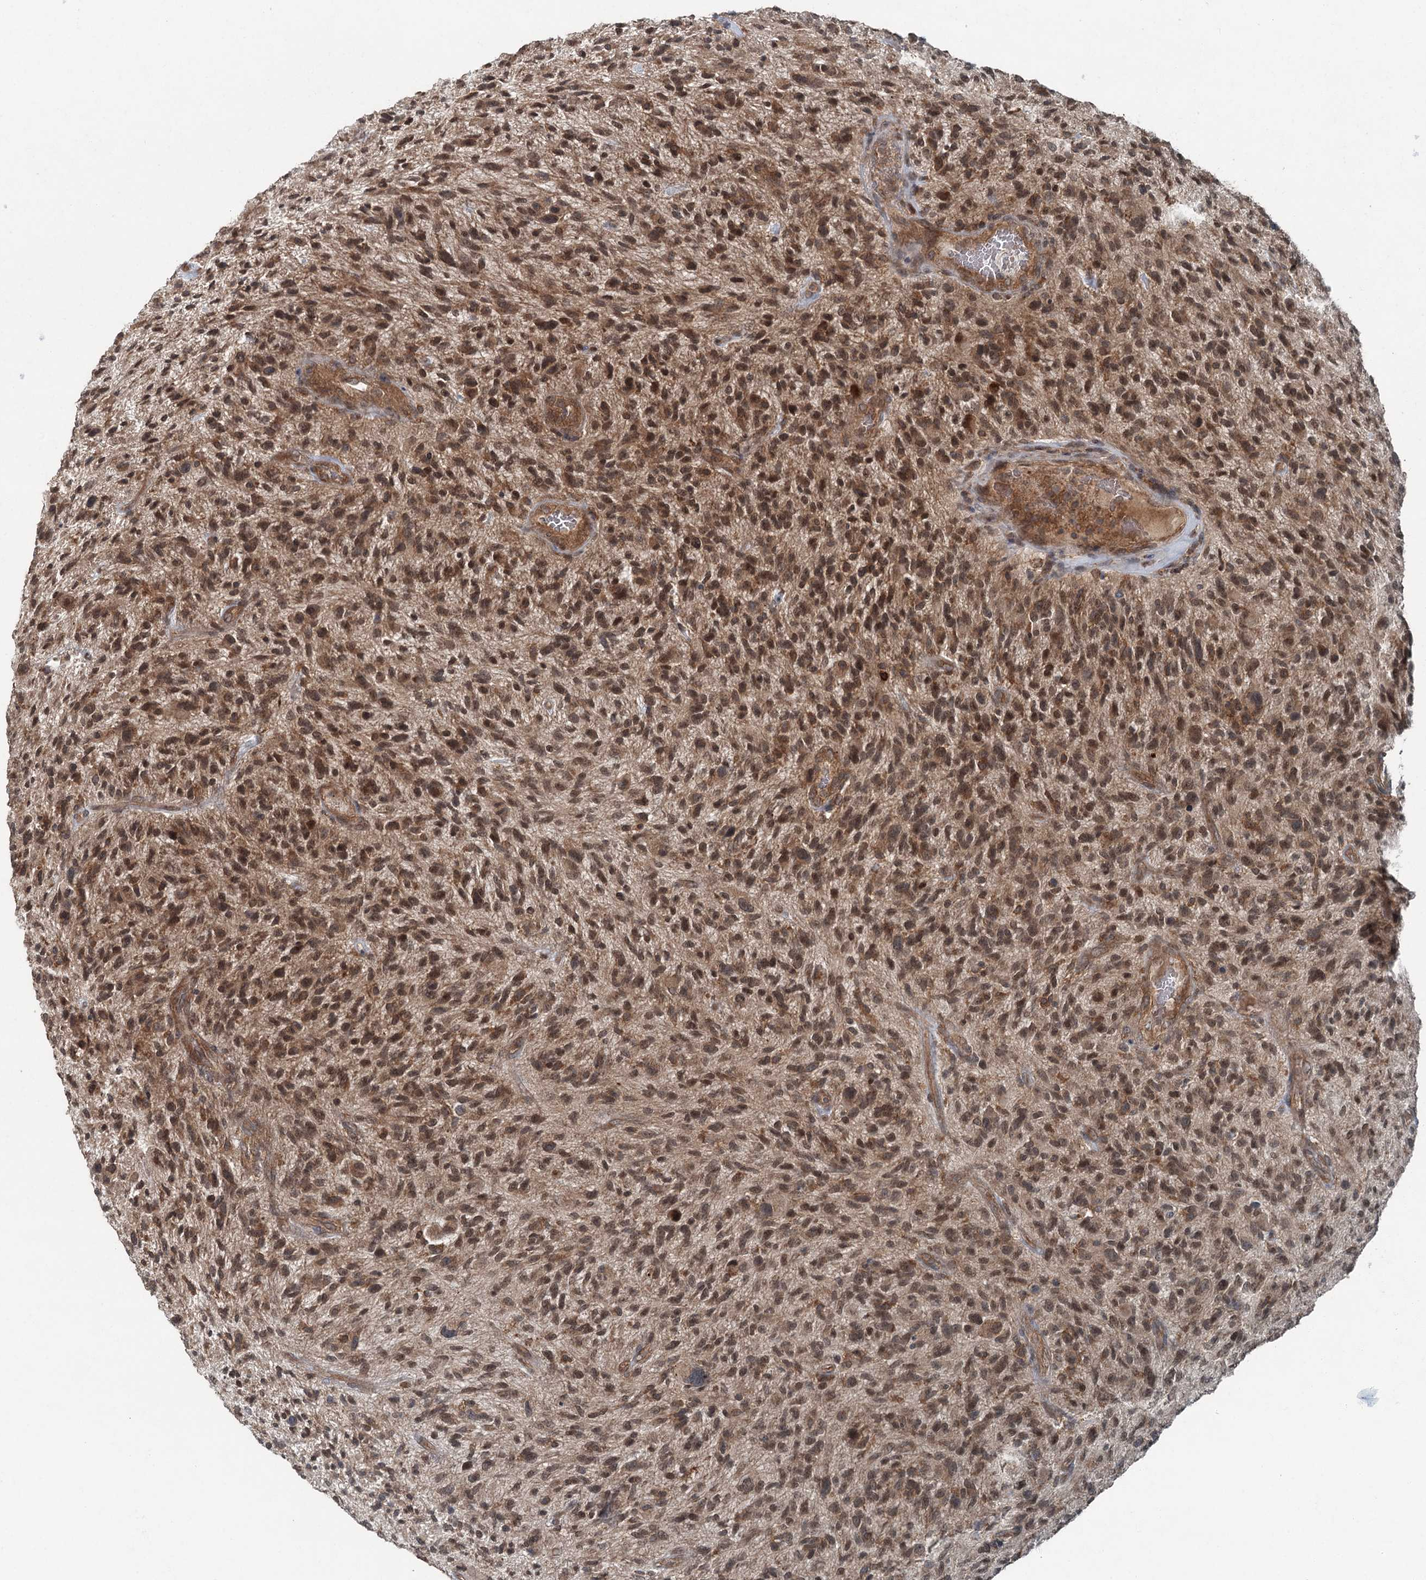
{"staining": {"intensity": "moderate", "quantity": ">75%", "location": "cytoplasmic/membranous,nuclear"}, "tissue": "glioma", "cell_type": "Tumor cells", "image_type": "cancer", "snomed": [{"axis": "morphology", "description": "Glioma, malignant, High grade"}, {"axis": "topography", "description": "Brain"}], "caption": "The photomicrograph reveals a brown stain indicating the presence of a protein in the cytoplasmic/membranous and nuclear of tumor cells in glioma.", "gene": "SKIC3", "patient": {"sex": "male", "age": 47}}